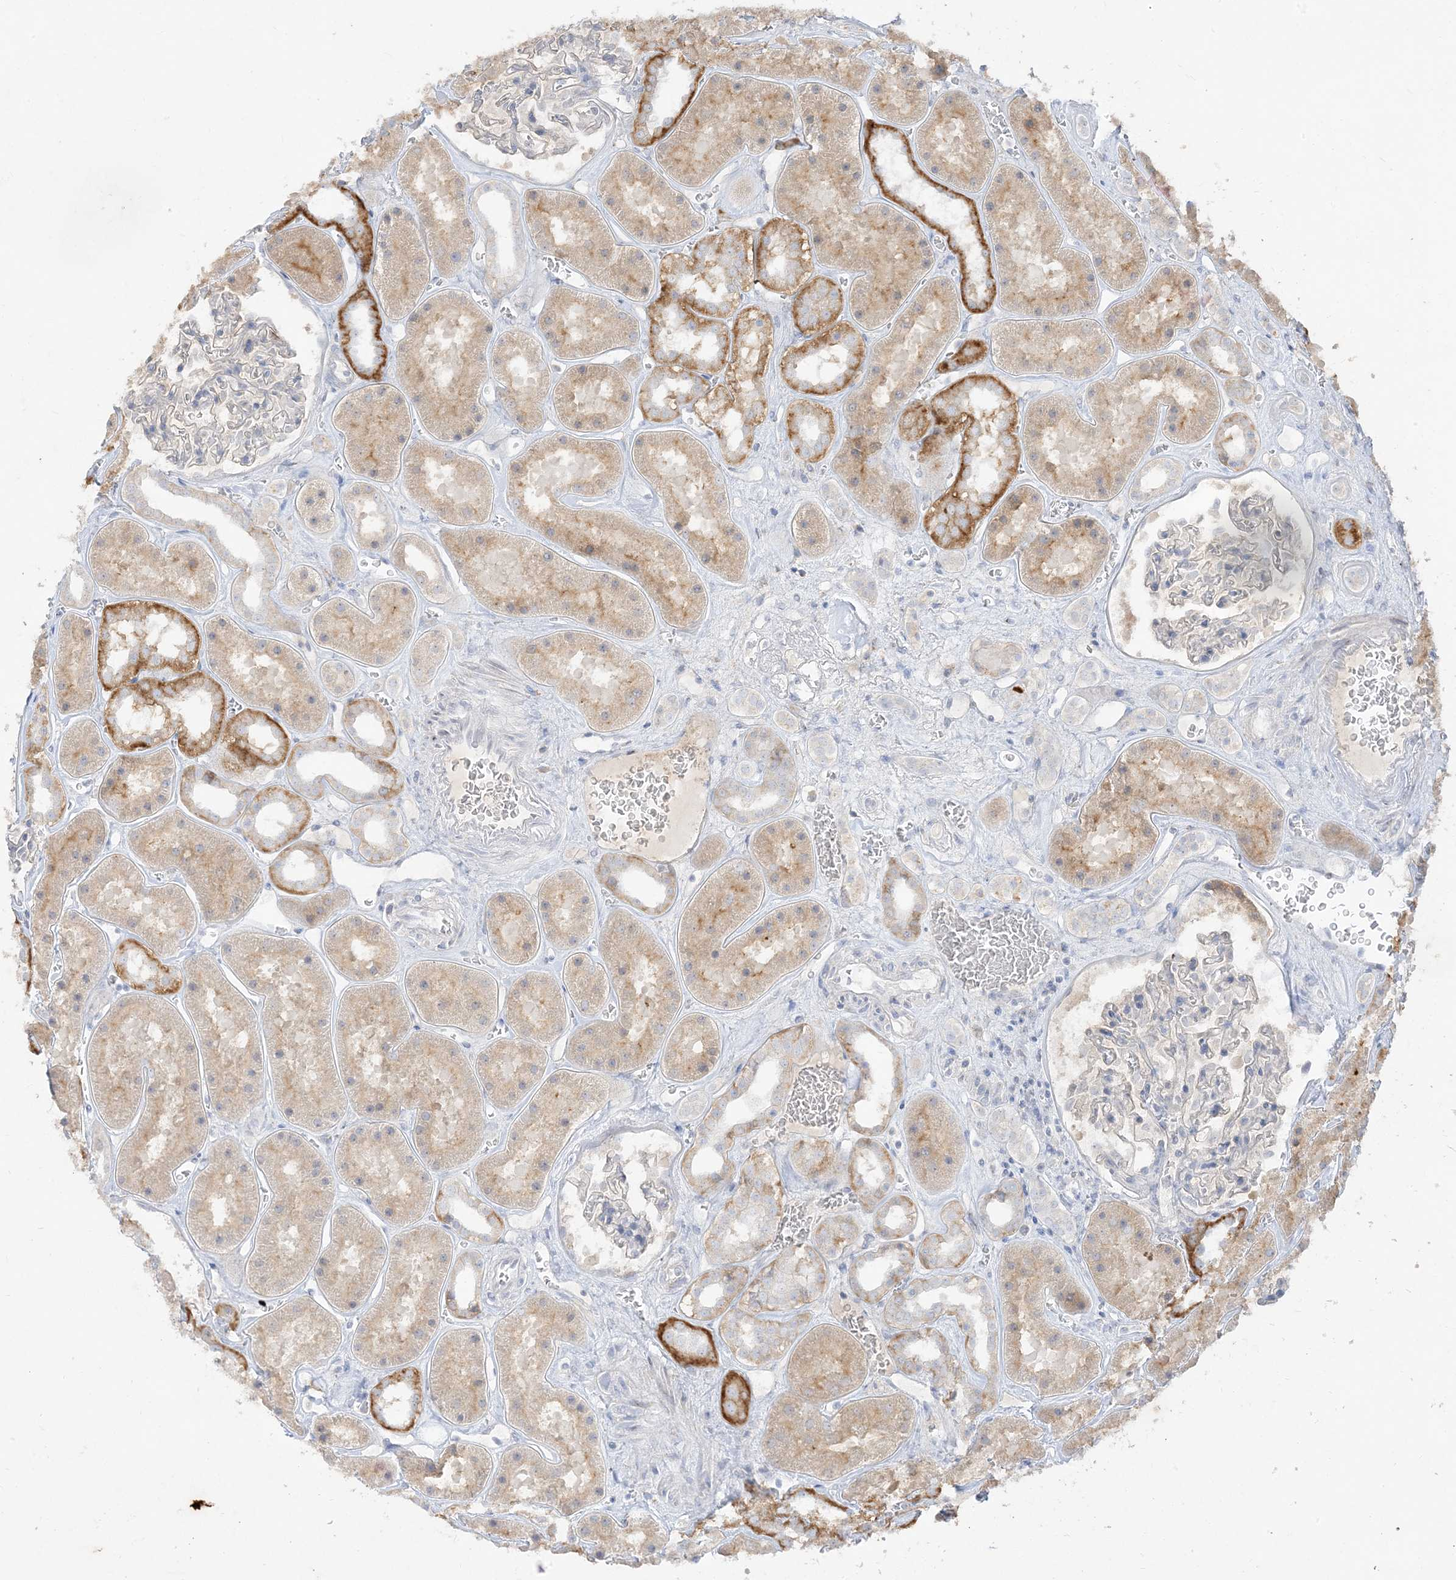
{"staining": {"intensity": "negative", "quantity": "none", "location": "none"}, "tissue": "kidney", "cell_type": "Cells in glomeruli", "image_type": "normal", "snomed": [{"axis": "morphology", "description": "Normal tissue, NOS"}, {"axis": "topography", "description": "Kidney"}], "caption": "Immunohistochemistry (IHC) histopathology image of benign human kidney stained for a protein (brown), which shows no positivity in cells in glomeruli.", "gene": "LOXL3", "patient": {"sex": "female", "age": 41}}